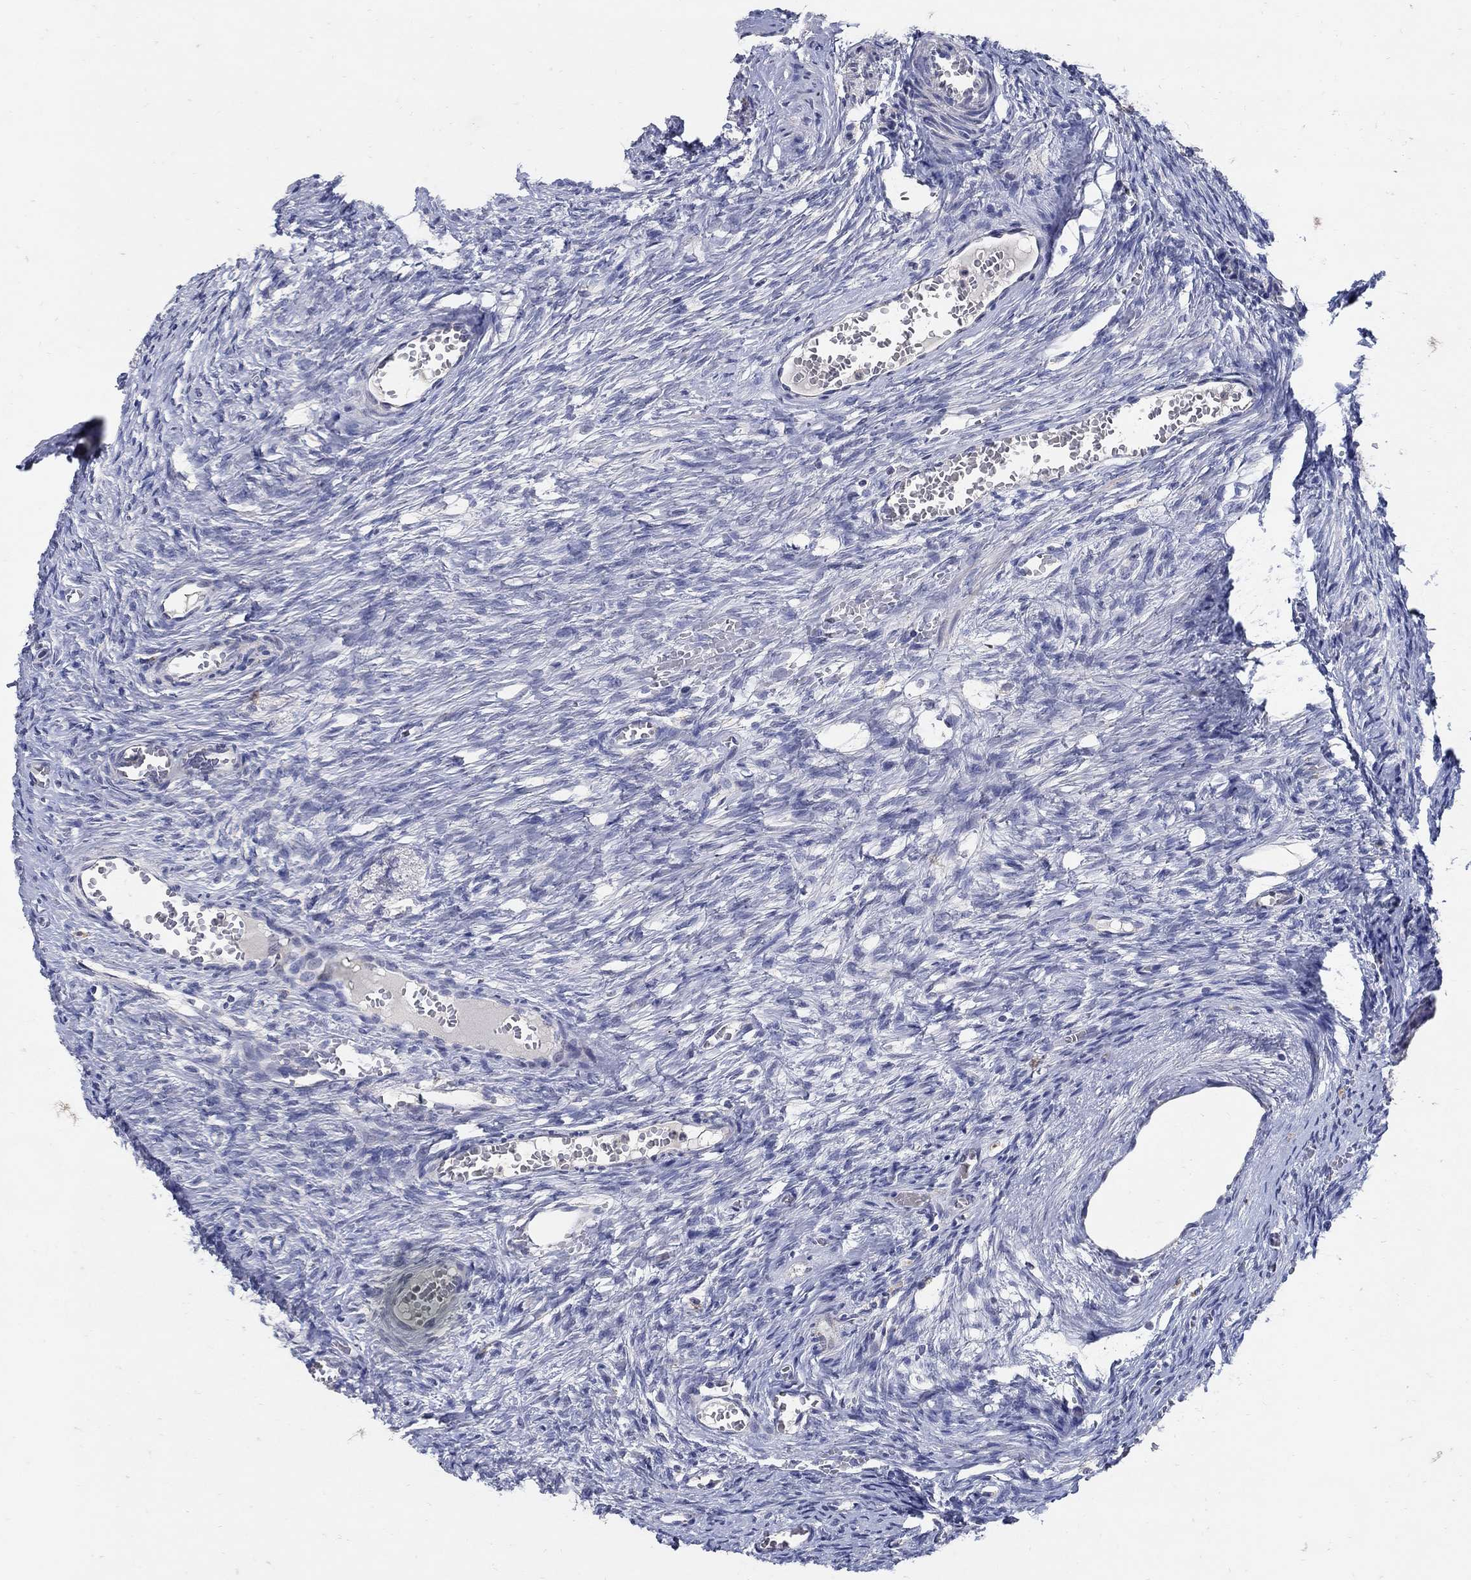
{"staining": {"intensity": "negative", "quantity": "none", "location": "none"}, "tissue": "ovary", "cell_type": "Follicle cells", "image_type": "normal", "snomed": [{"axis": "morphology", "description": "Normal tissue, NOS"}, {"axis": "topography", "description": "Ovary"}], "caption": "The micrograph exhibits no staining of follicle cells in benign ovary.", "gene": "HMX2", "patient": {"sex": "female", "age": 39}}